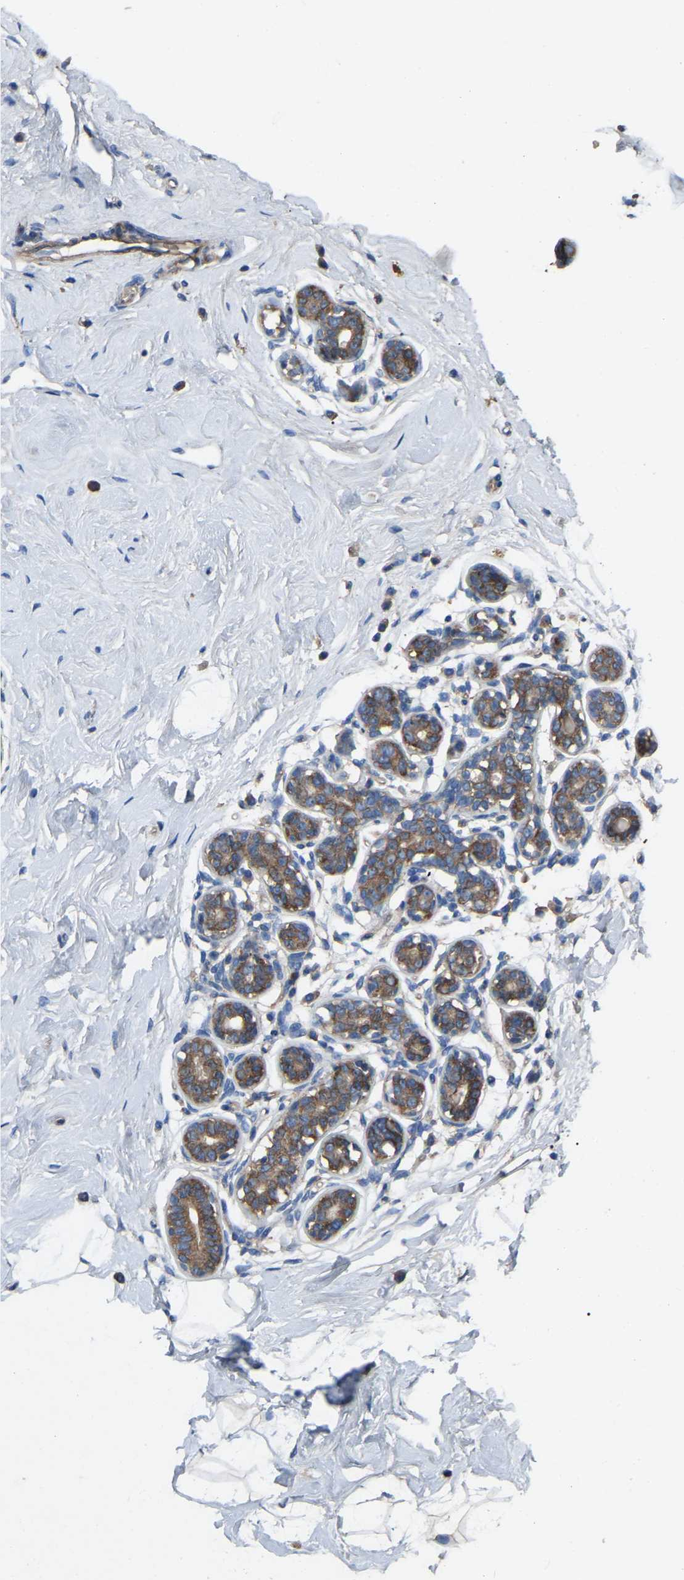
{"staining": {"intensity": "negative", "quantity": "none", "location": "none"}, "tissue": "breast", "cell_type": "Adipocytes", "image_type": "normal", "snomed": [{"axis": "morphology", "description": "Normal tissue, NOS"}, {"axis": "topography", "description": "Breast"}], "caption": "Adipocytes are negative for protein expression in unremarkable human breast. Brightfield microscopy of IHC stained with DAB (3,3'-diaminobenzidine) (brown) and hematoxylin (blue), captured at high magnification.", "gene": "AIMP1", "patient": {"sex": "female", "age": 23}}